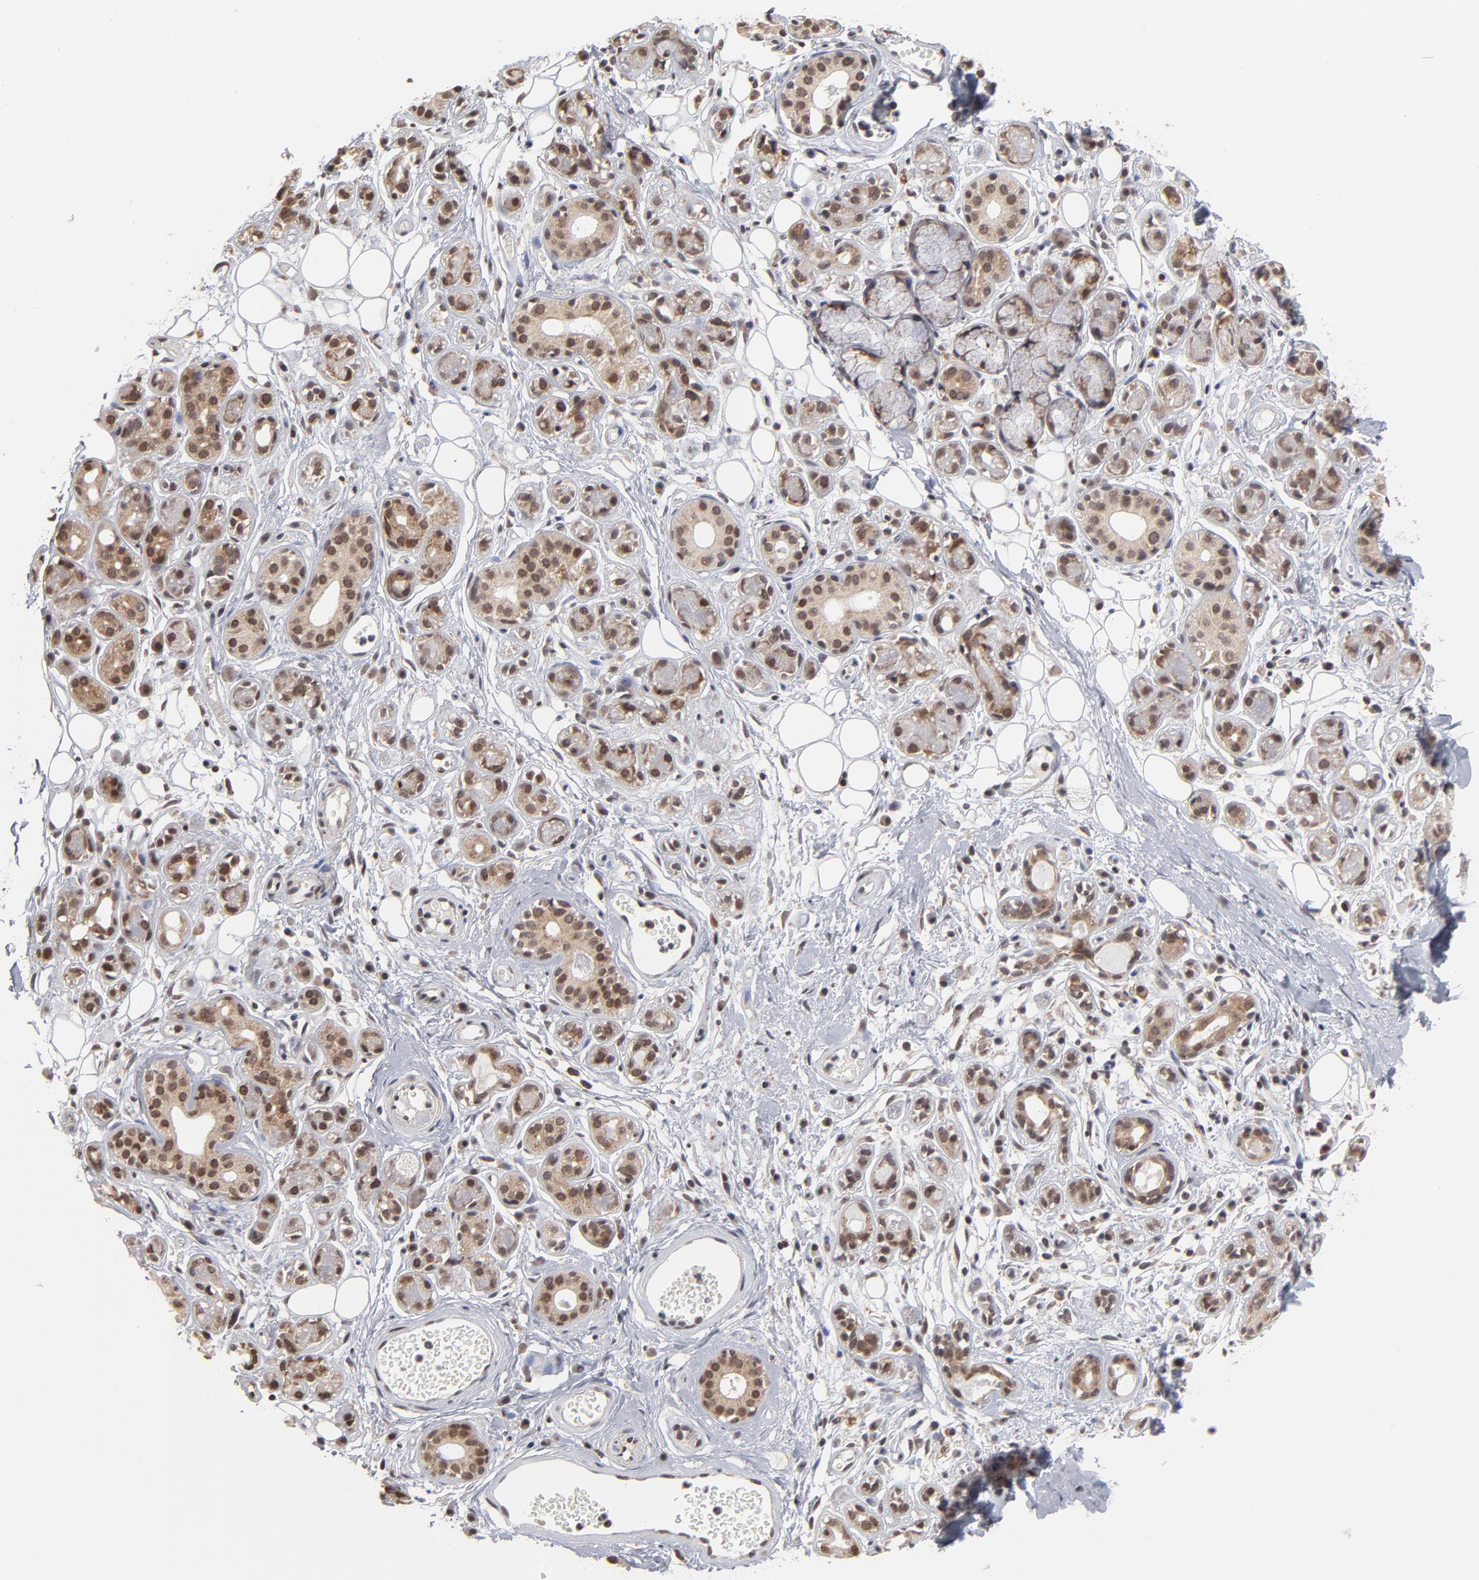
{"staining": {"intensity": "moderate", "quantity": ">75%", "location": "cytoplasmic/membranous,nuclear"}, "tissue": "salivary gland", "cell_type": "Glandular cells", "image_type": "normal", "snomed": [{"axis": "morphology", "description": "Normal tissue, NOS"}, {"axis": "topography", "description": "Salivary gland"}], "caption": "Immunohistochemistry histopathology image of unremarkable salivary gland stained for a protein (brown), which reveals medium levels of moderate cytoplasmic/membranous,nuclear staining in about >75% of glandular cells.", "gene": "ARIH1", "patient": {"sex": "male", "age": 54}}